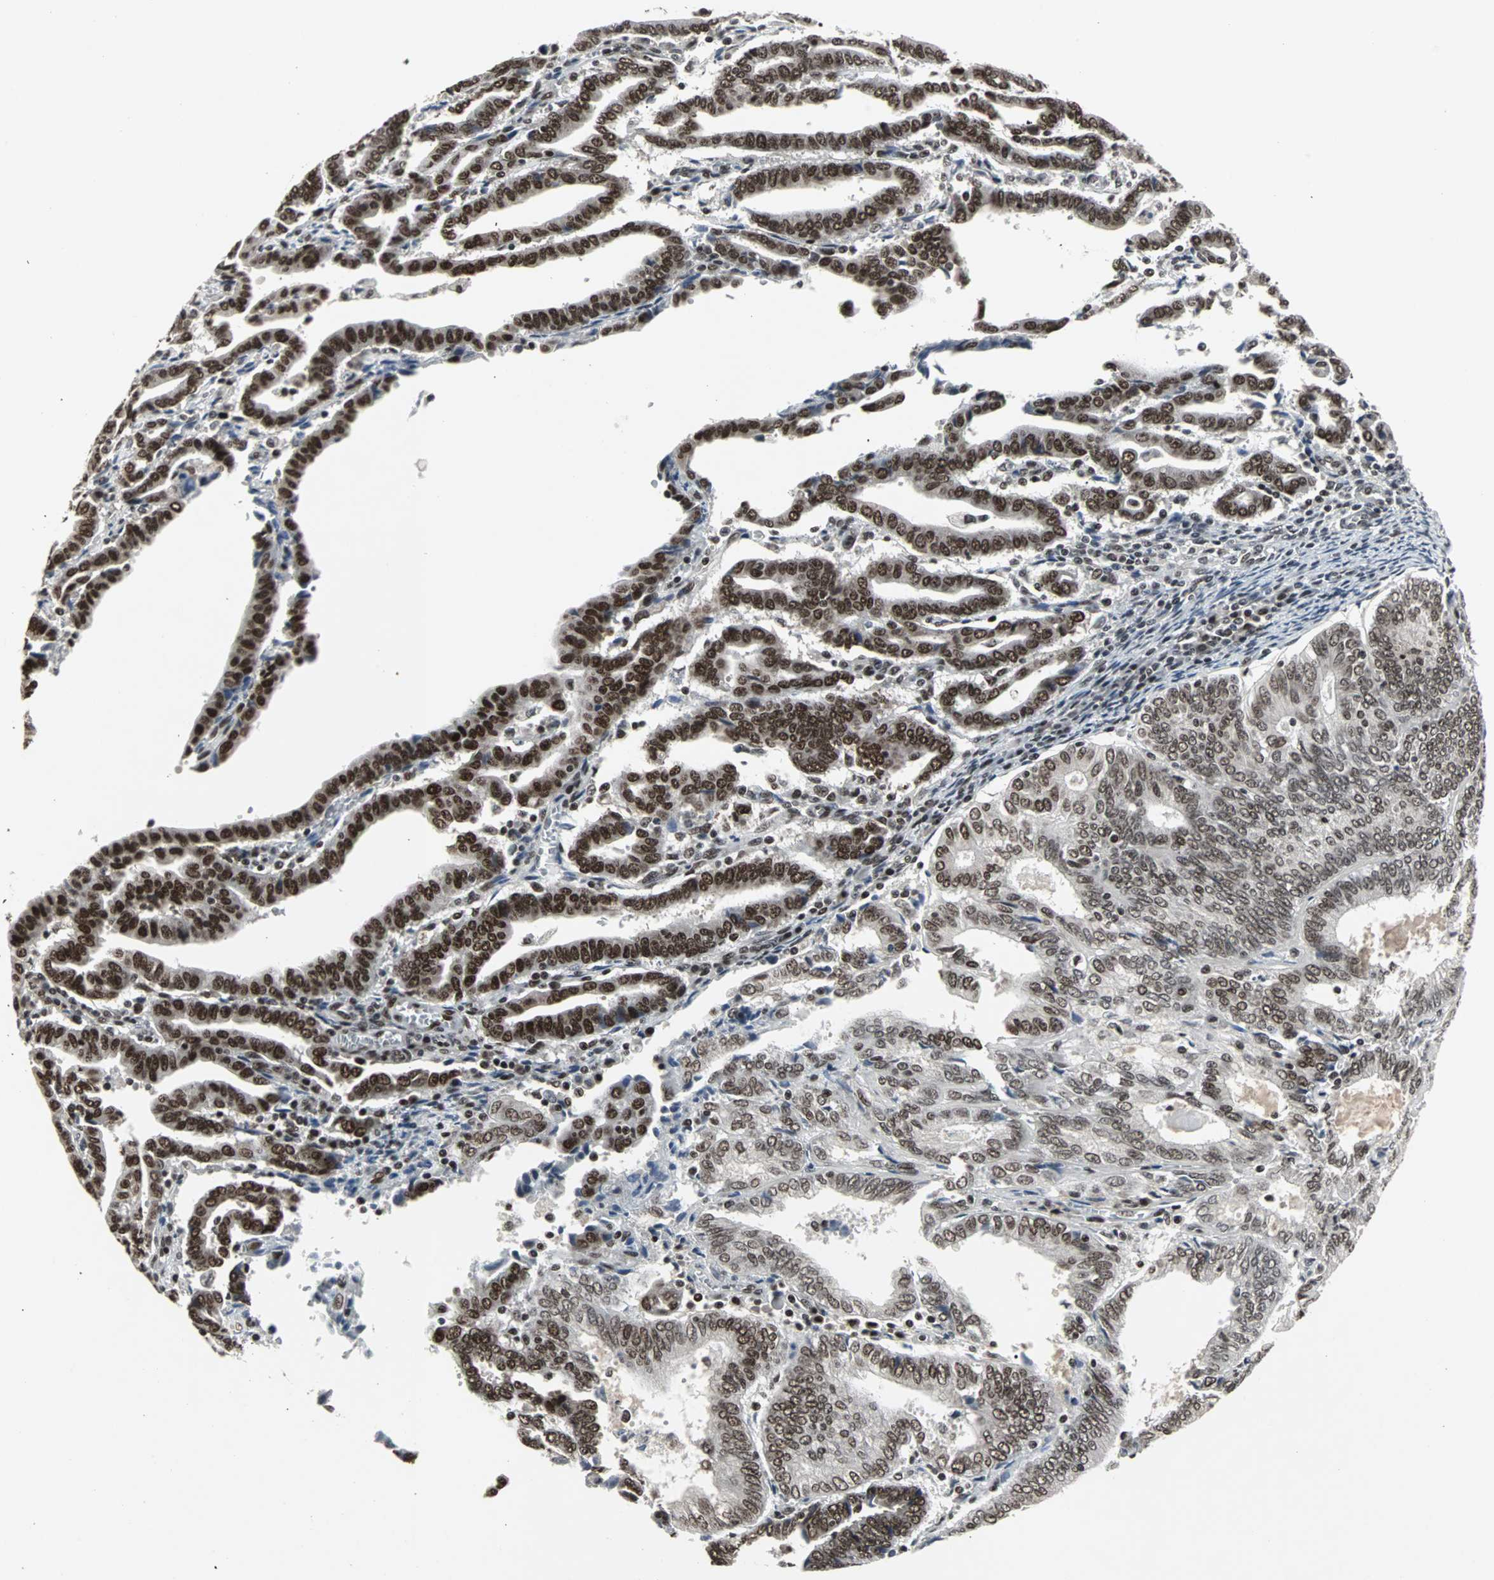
{"staining": {"intensity": "strong", "quantity": ">75%", "location": "nuclear"}, "tissue": "endometrial cancer", "cell_type": "Tumor cells", "image_type": "cancer", "snomed": [{"axis": "morphology", "description": "Adenocarcinoma, NOS"}, {"axis": "topography", "description": "Uterus"}], "caption": "Strong nuclear expression is appreciated in approximately >75% of tumor cells in endometrial cancer.", "gene": "PNKP", "patient": {"sex": "female", "age": 83}}